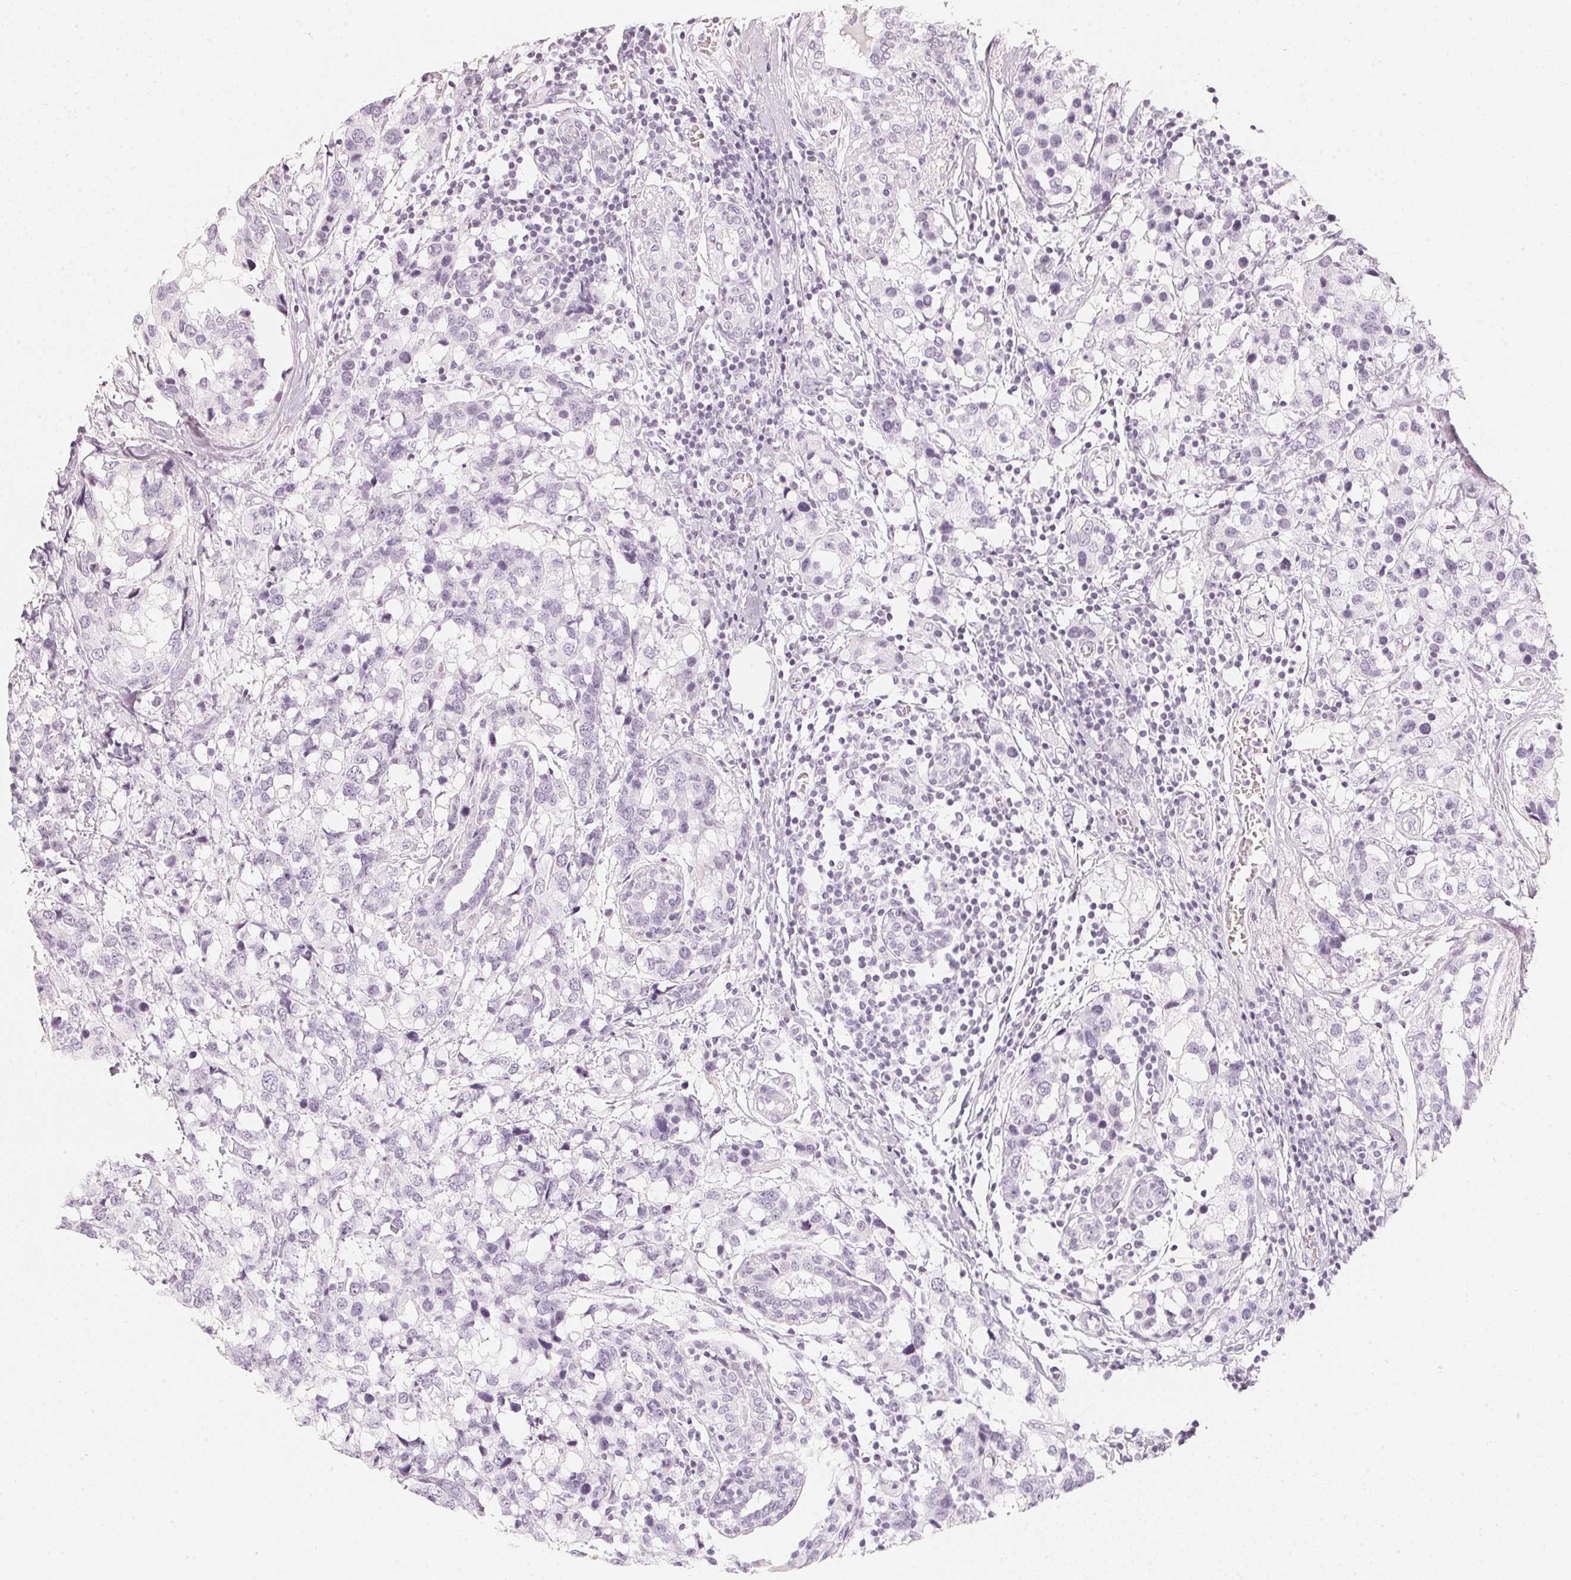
{"staining": {"intensity": "negative", "quantity": "none", "location": "none"}, "tissue": "breast cancer", "cell_type": "Tumor cells", "image_type": "cancer", "snomed": [{"axis": "morphology", "description": "Lobular carcinoma"}, {"axis": "topography", "description": "Breast"}], "caption": "Human lobular carcinoma (breast) stained for a protein using IHC displays no positivity in tumor cells.", "gene": "SLC22A8", "patient": {"sex": "female", "age": 59}}